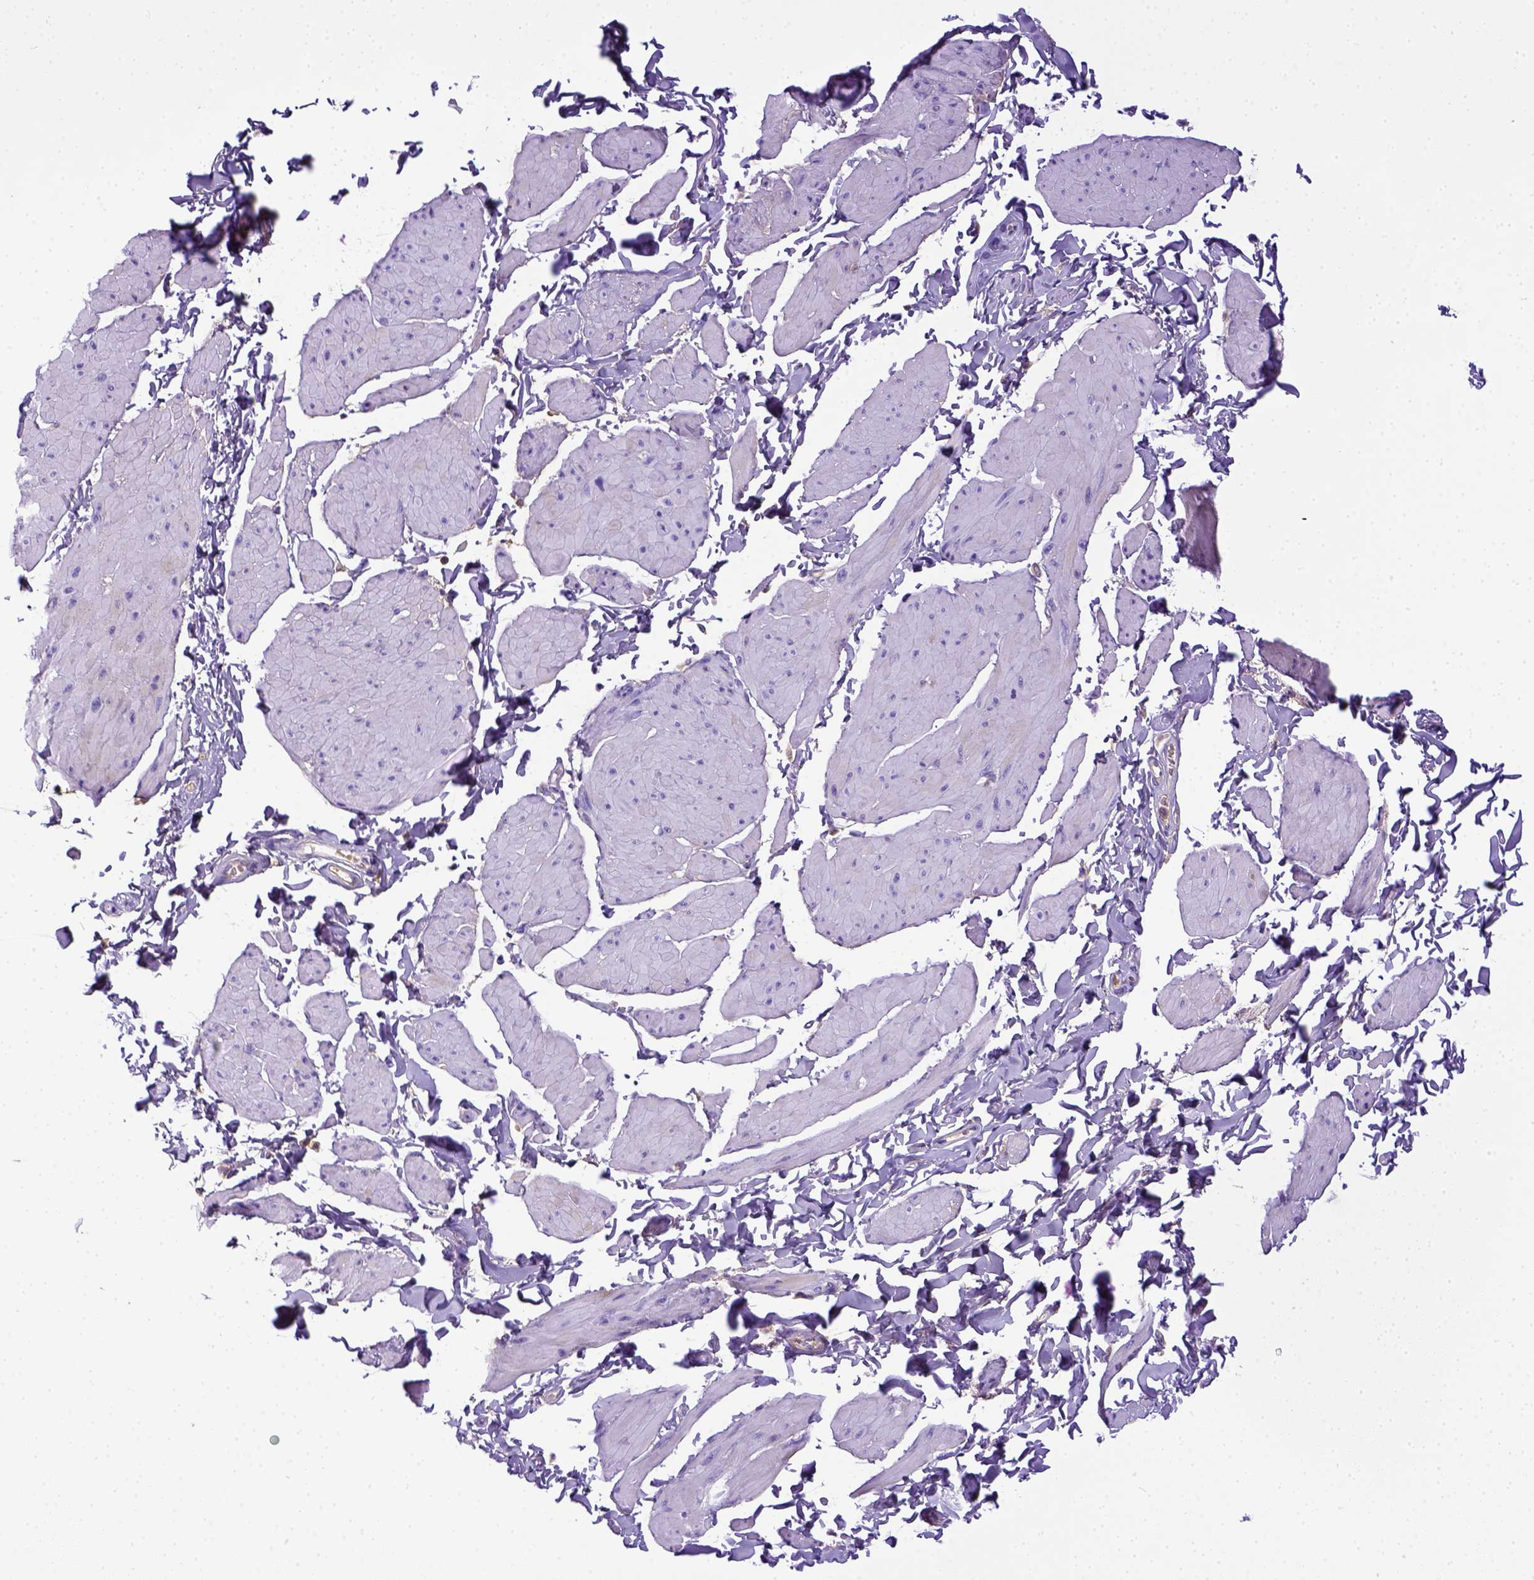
{"staining": {"intensity": "negative", "quantity": "none", "location": "none"}, "tissue": "smooth muscle", "cell_type": "Smooth muscle cells", "image_type": "normal", "snomed": [{"axis": "morphology", "description": "Normal tissue, NOS"}, {"axis": "topography", "description": "Adipose tissue"}, {"axis": "topography", "description": "Smooth muscle"}, {"axis": "topography", "description": "Peripheral nerve tissue"}], "caption": "IHC image of unremarkable human smooth muscle stained for a protein (brown), which displays no expression in smooth muscle cells.", "gene": "ITIH4", "patient": {"sex": "male", "age": 83}}